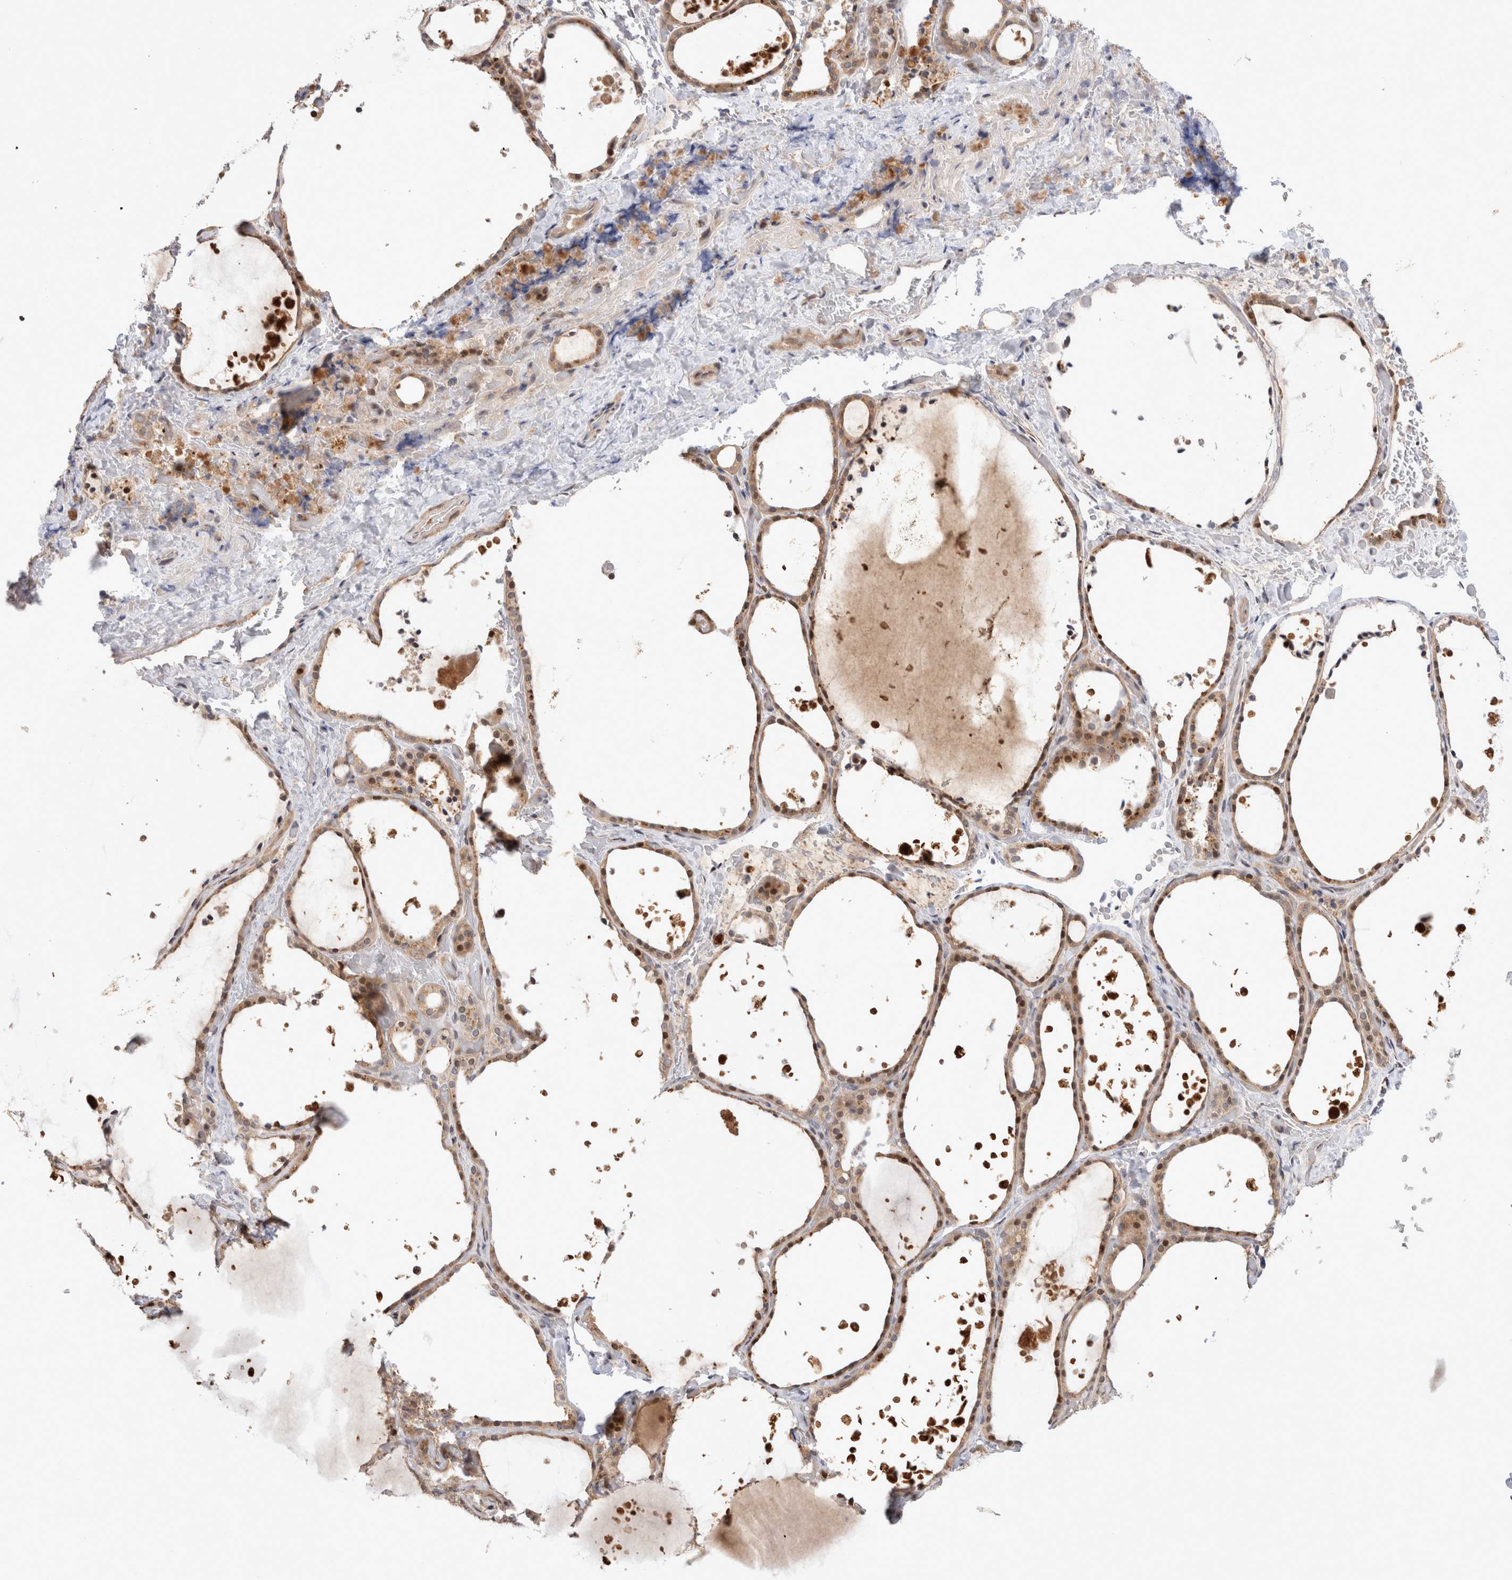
{"staining": {"intensity": "weak", "quantity": ">75%", "location": "cytoplasmic/membranous,nuclear"}, "tissue": "thyroid gland", "cell_type": "Glandular cells", "image_type": "normal", "snomed": [{"axis": "morphology", "description": "Normal tissue, NOS"}, {"axis": "topography", "description": "Thyroid gland"}], "caption": "Immunohistochemical staining of unremarkable human thyroid gland exhibits weak cytoplasmic/membranous,nuclear protein positivity in approximately >75% of glandular cells.", "gene": "HTT", "patient": {"sex": "female", "age": 44}}